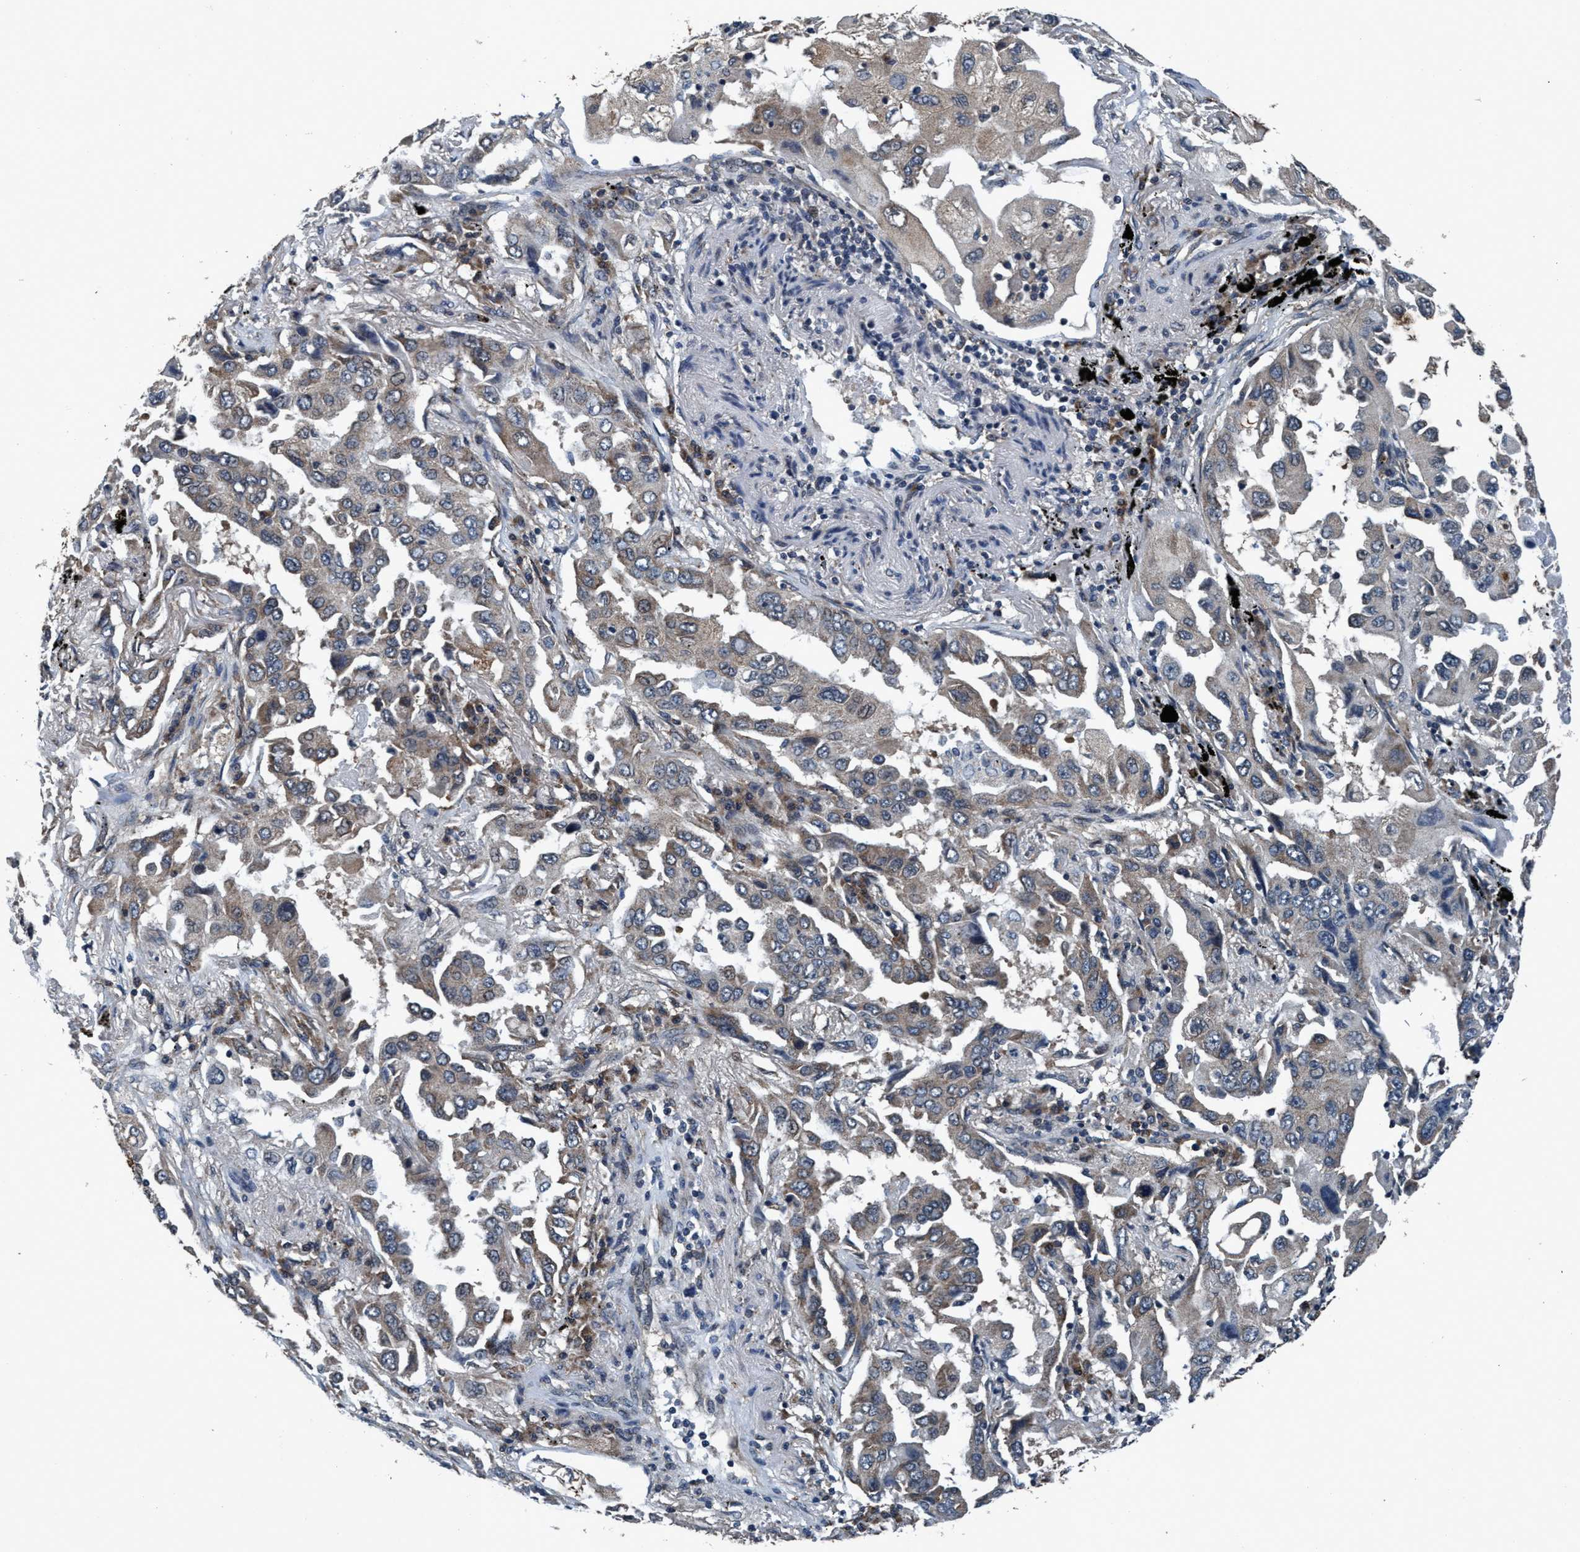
{"staining": {"intensity": "weak", "quantity": "25%-75%", "location": "cytoplasmic/membranous"}, "tissue": "lung cancer", "cell_type": "Tumor cells", "image_type": "cancer", "snomed": [{"axis": "morphology", "description": "Adenocarcinoma, NOS"}, {"axis": "topography", "description": "Lung"}], "caption": "IHC micrograph of neoplastic tissue: human lung cancer stained using immunohistochemistry reveals low levels of weak protein expression localized specifically in the cytoplasmic/membranous of tumor cells, appearing as a cytoplasmic/membranous brown color.", "gene": "AKT1S1", "patient": {"sex": "female", "age": 65}}